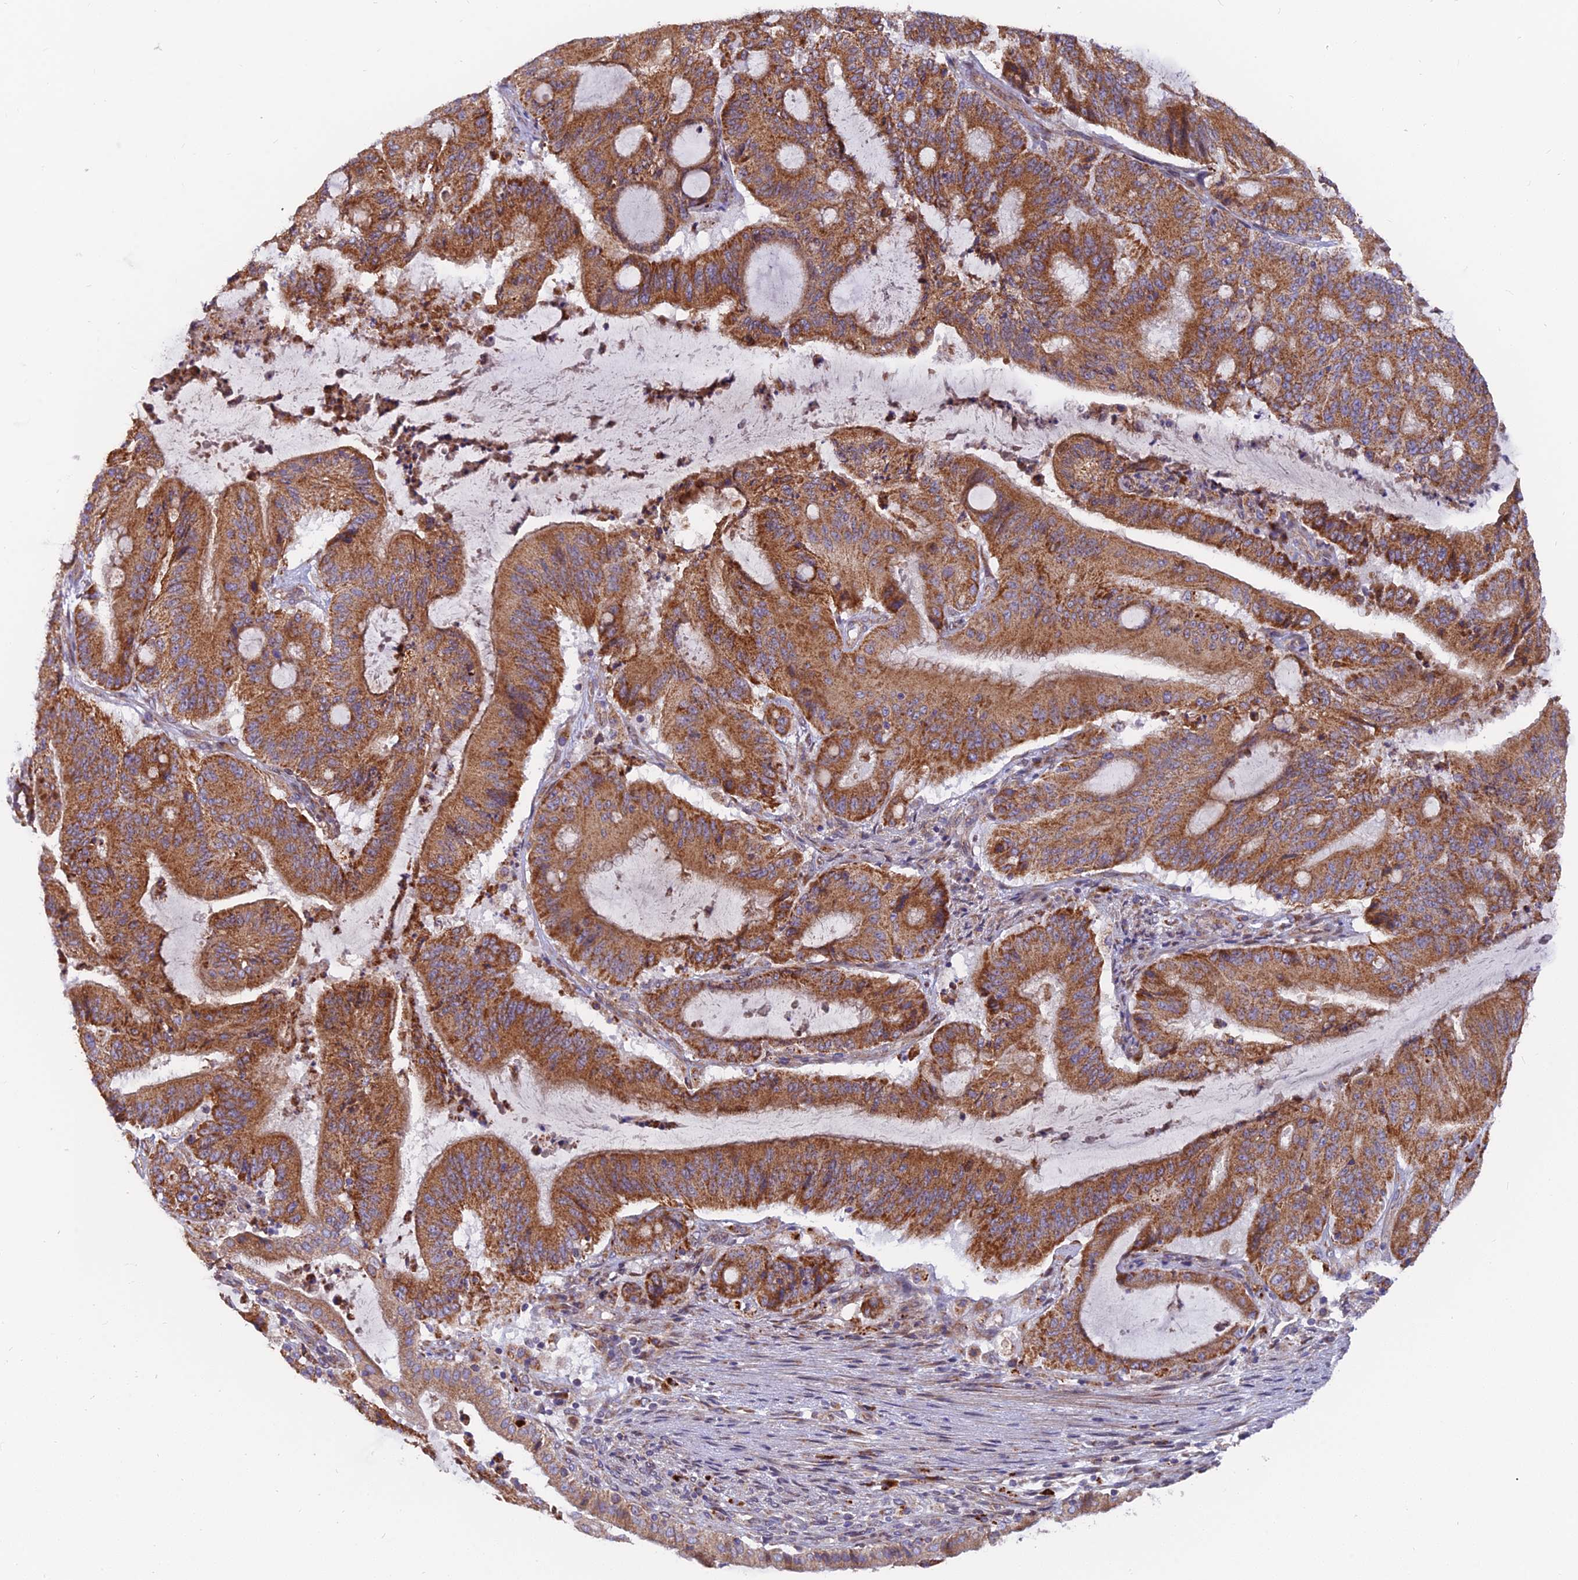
{"staining": {"intensity": "moderate", "quantity": ">75%", "location": "cytoplasmic/membranous"}, "tissue": "liver cancer", "cell_type": "Tumor cells", "image_type": "cancer", "snomed": [{"axis": "morphology", "description": "Normal tissue, NOS"}, {"axis": "morphology", "description": "Cholangiocarcinoma"}, {"axis": "topography", "description": "Liver"}, {"axis": "topography", "description": "Peripheral nerve tissue"}], "caption": "The image exhibits a brown stain indicating the presence of a protein in the cytoplasmic/membranous of tumor cells in cholangiocarcinoma (liver).", "gene": "TBC1D20", "patient": {"sex": "female", "age": 73}}